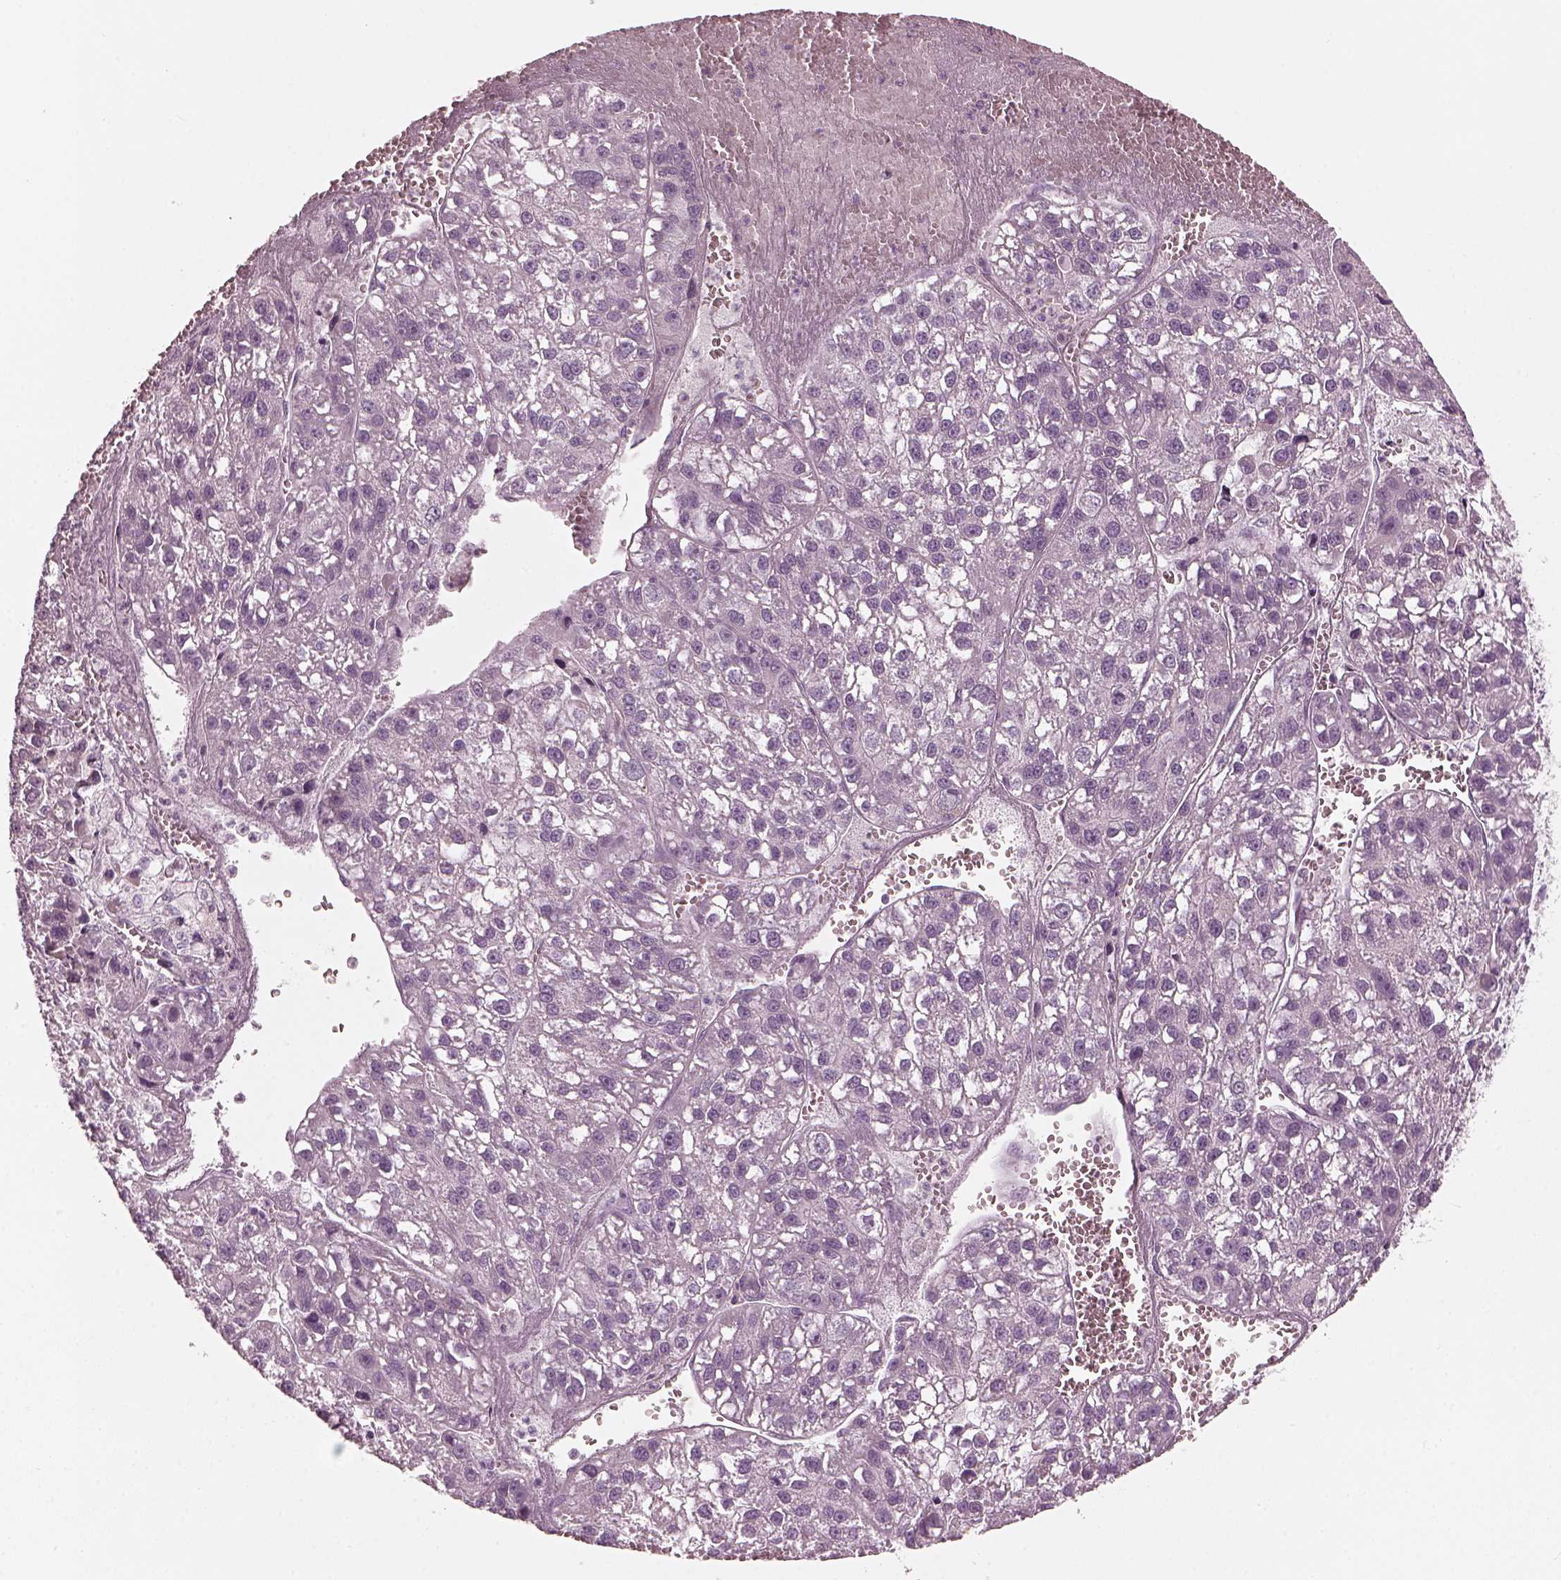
{"staining": {"intensity": "negative", "quantity": "none", "location": "none"}, "tissue": "liver cancer", "cell_type": "Tumor cells", "image_type": "cancer", "snomed": [{"axis": "morphology", "description": "Carcinoma, Hepatocellular, NOS"}, {"axis": "topography", "description": "Liver"}], "caption": "IHC histopathology image of neoplastic tissue: liver hepatocellular carcinoma stained with DAB (3,3'-diaminobenzidine) shows no significant protein positivity in tumor cells.", "gene": "CNTN1", "patient": {"sex": "female", "age": 70}}